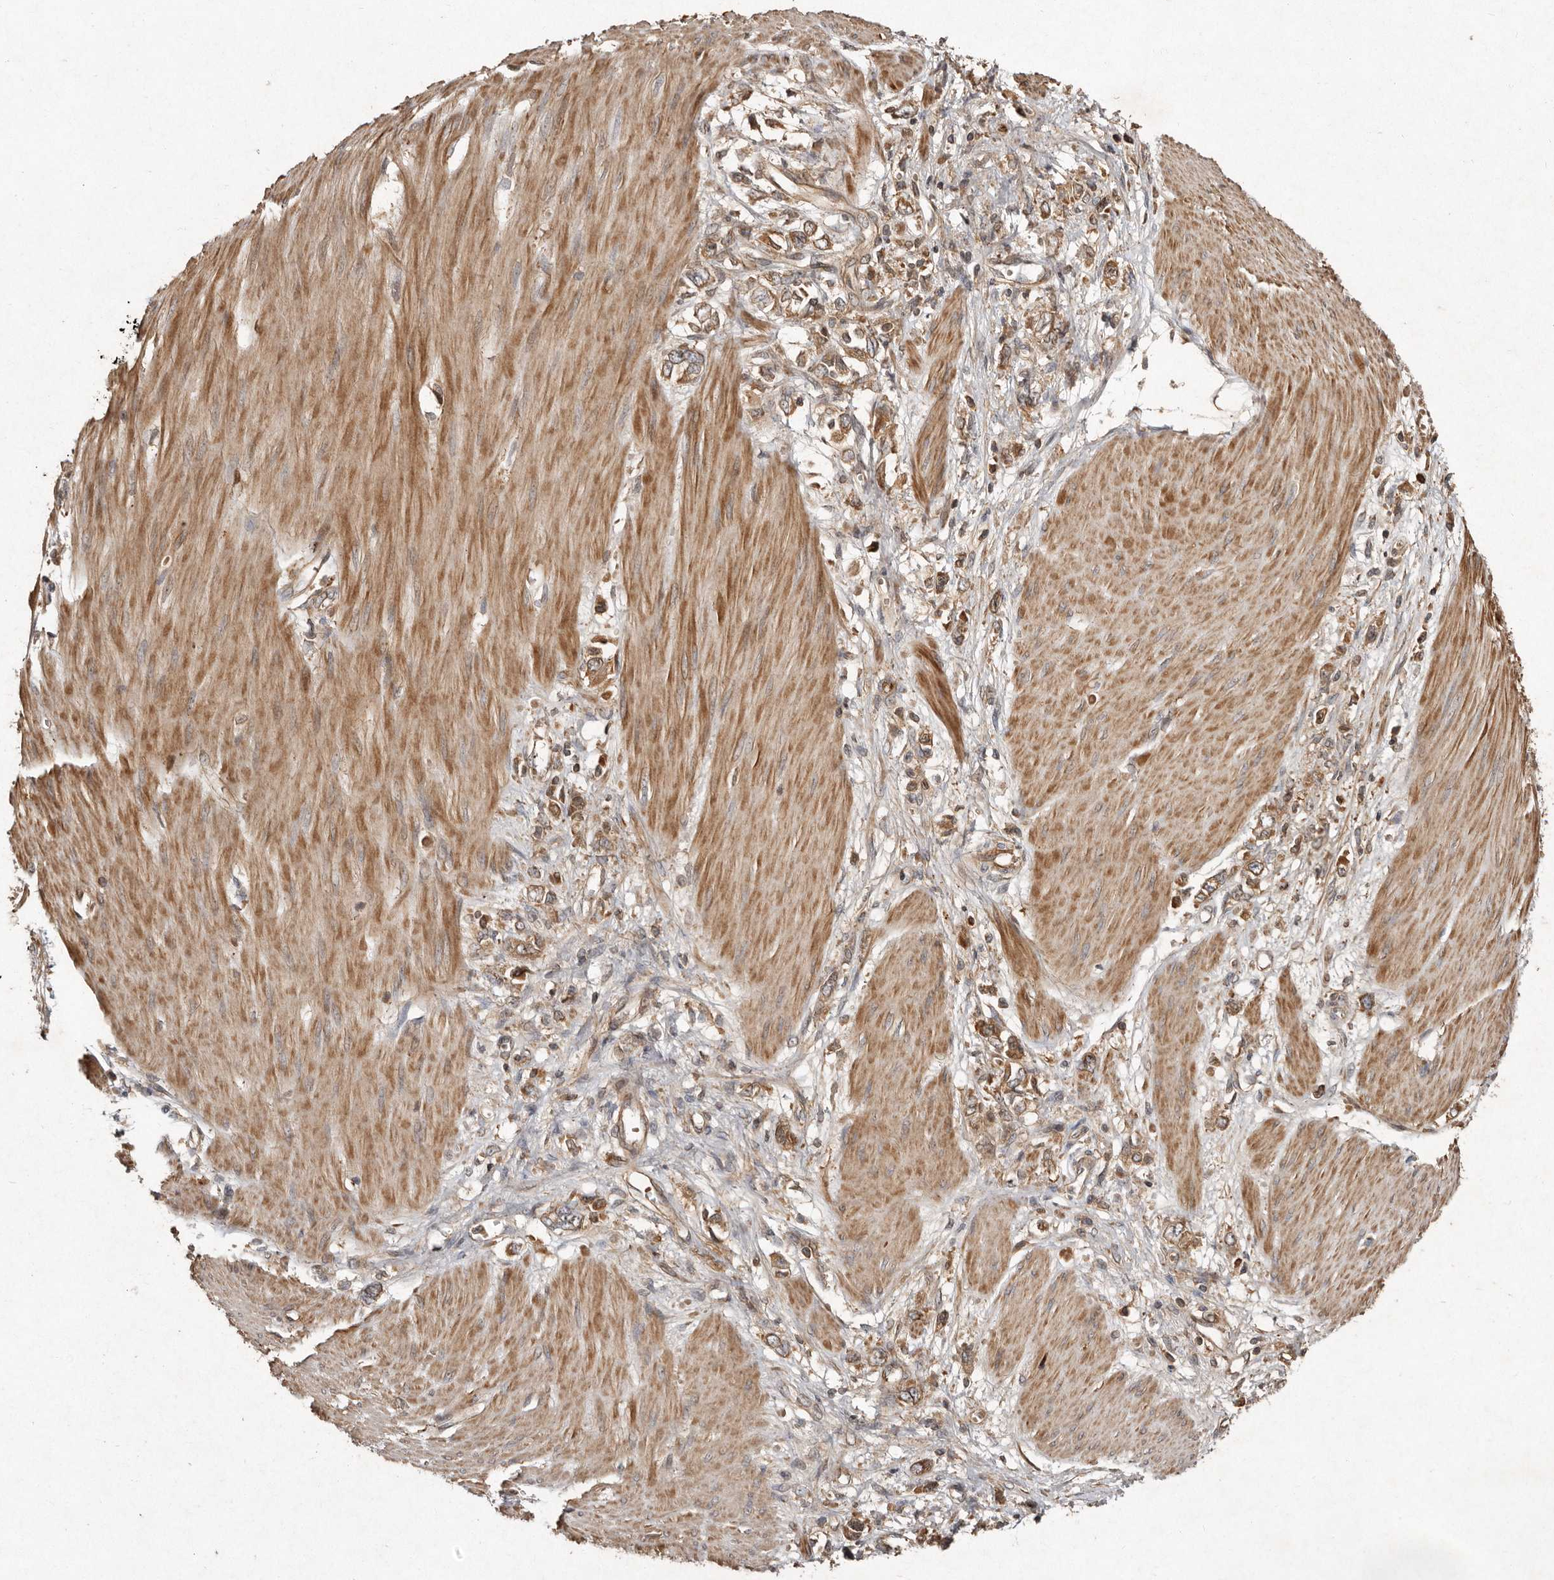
{"staining": {"intensity": "moderate", "quantity": ">75%", "location": "cytoplasmic/membranous"}, "tissue": "stomach cancer", "cell_type": "Tumor cells", "image_type": "cancer", "snomed": [{"axis": "morphology", "description": "Adenocarcinoma, NOS"}, {"axis": "topography", "description": "Stomach"}], "caption": "Stomach cancer stained with DAB (3,3'-diaminobenzidine) IHC demonstrates medium levels of moderate cytoplasmic/membranous positivity in about >75% of tumor cells.", "gene": "SEMA3A", "patient": {"sex": "female", "age": 76}}